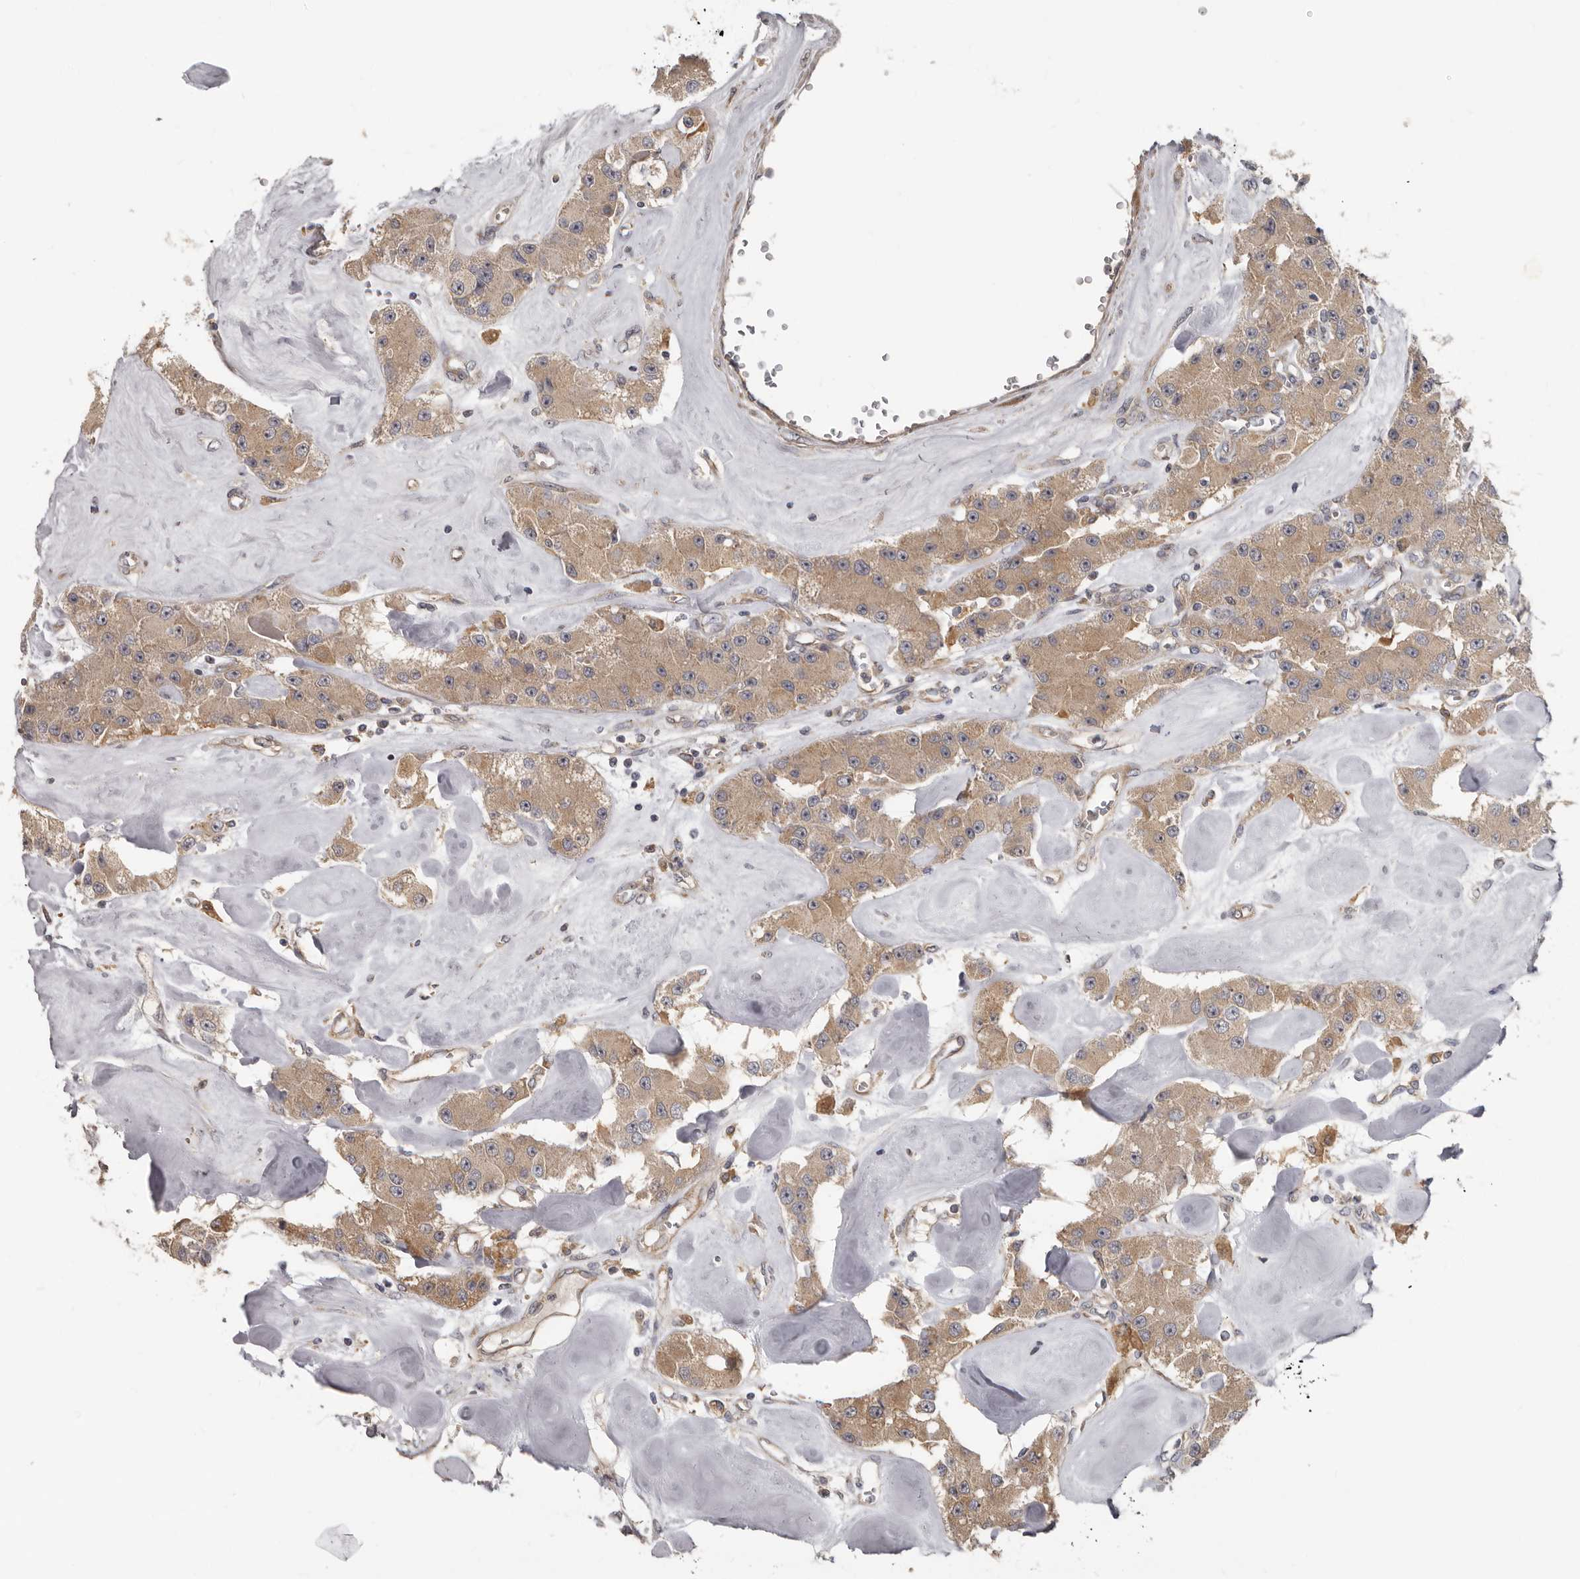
{"staining": {"intensity": "moderate", "quantity": ">75%", "location": "cytoplasmic/membranous"}, "tissue": "carcinoid", "cell_type": "Tumor cells", "image_type": "cancer", "snomed": [{"axis": "morphology", "description": "Carcinoid, malignant, NOS"}, {"axis": "topography", "description": "Pancreas"}], "caption": "This image exhibits immunohistochemistry (IHC) staining of malignant carcinoid, with medium moderate cytoplasmic/membranous positivity in about >75% of tumor cells.", "gene": "HINT3", "patient": {"sex": "male", "age": 41}}